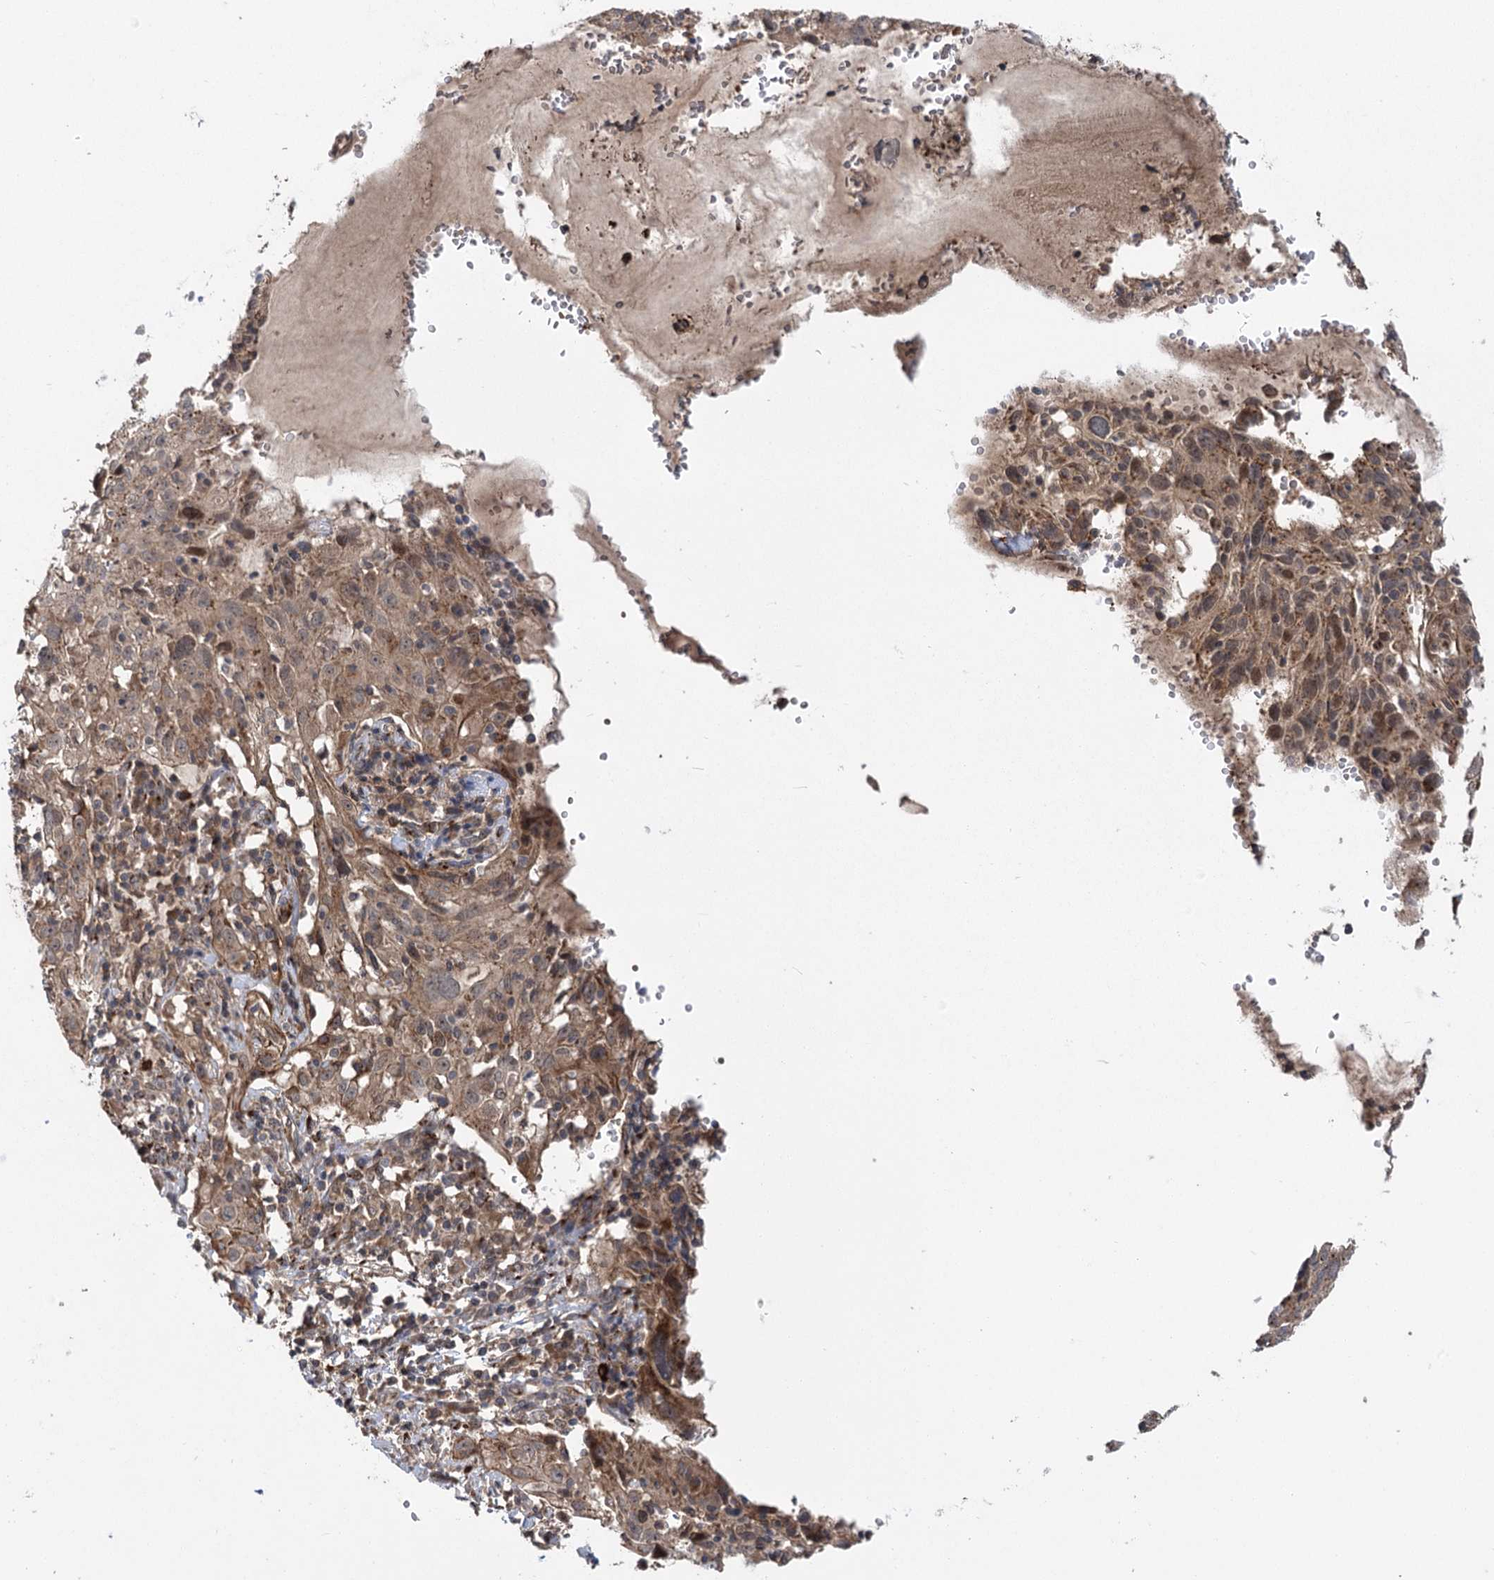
{"staining": {"intensity": "moderate", "quantity": ">75%", "location": "cytoplasmic/membranous"}, "tissue": "cervical cancer", "cell_type": "Tumor cells", "image_type": "cancer", "snomed": [{"axis": "morphology", "description": "Squamous cell carcinoma, NOS"}, {"axis": "topography", "description": "Cervix"}], "caption": "Cervical cancer (squamous cell carcinoma) stained for a protein demonstrates moderate cytoplasmic/membranous positivity in tumor cells.", "gene": "CARD19", "patient": {"sex": "female", "age": 31}}